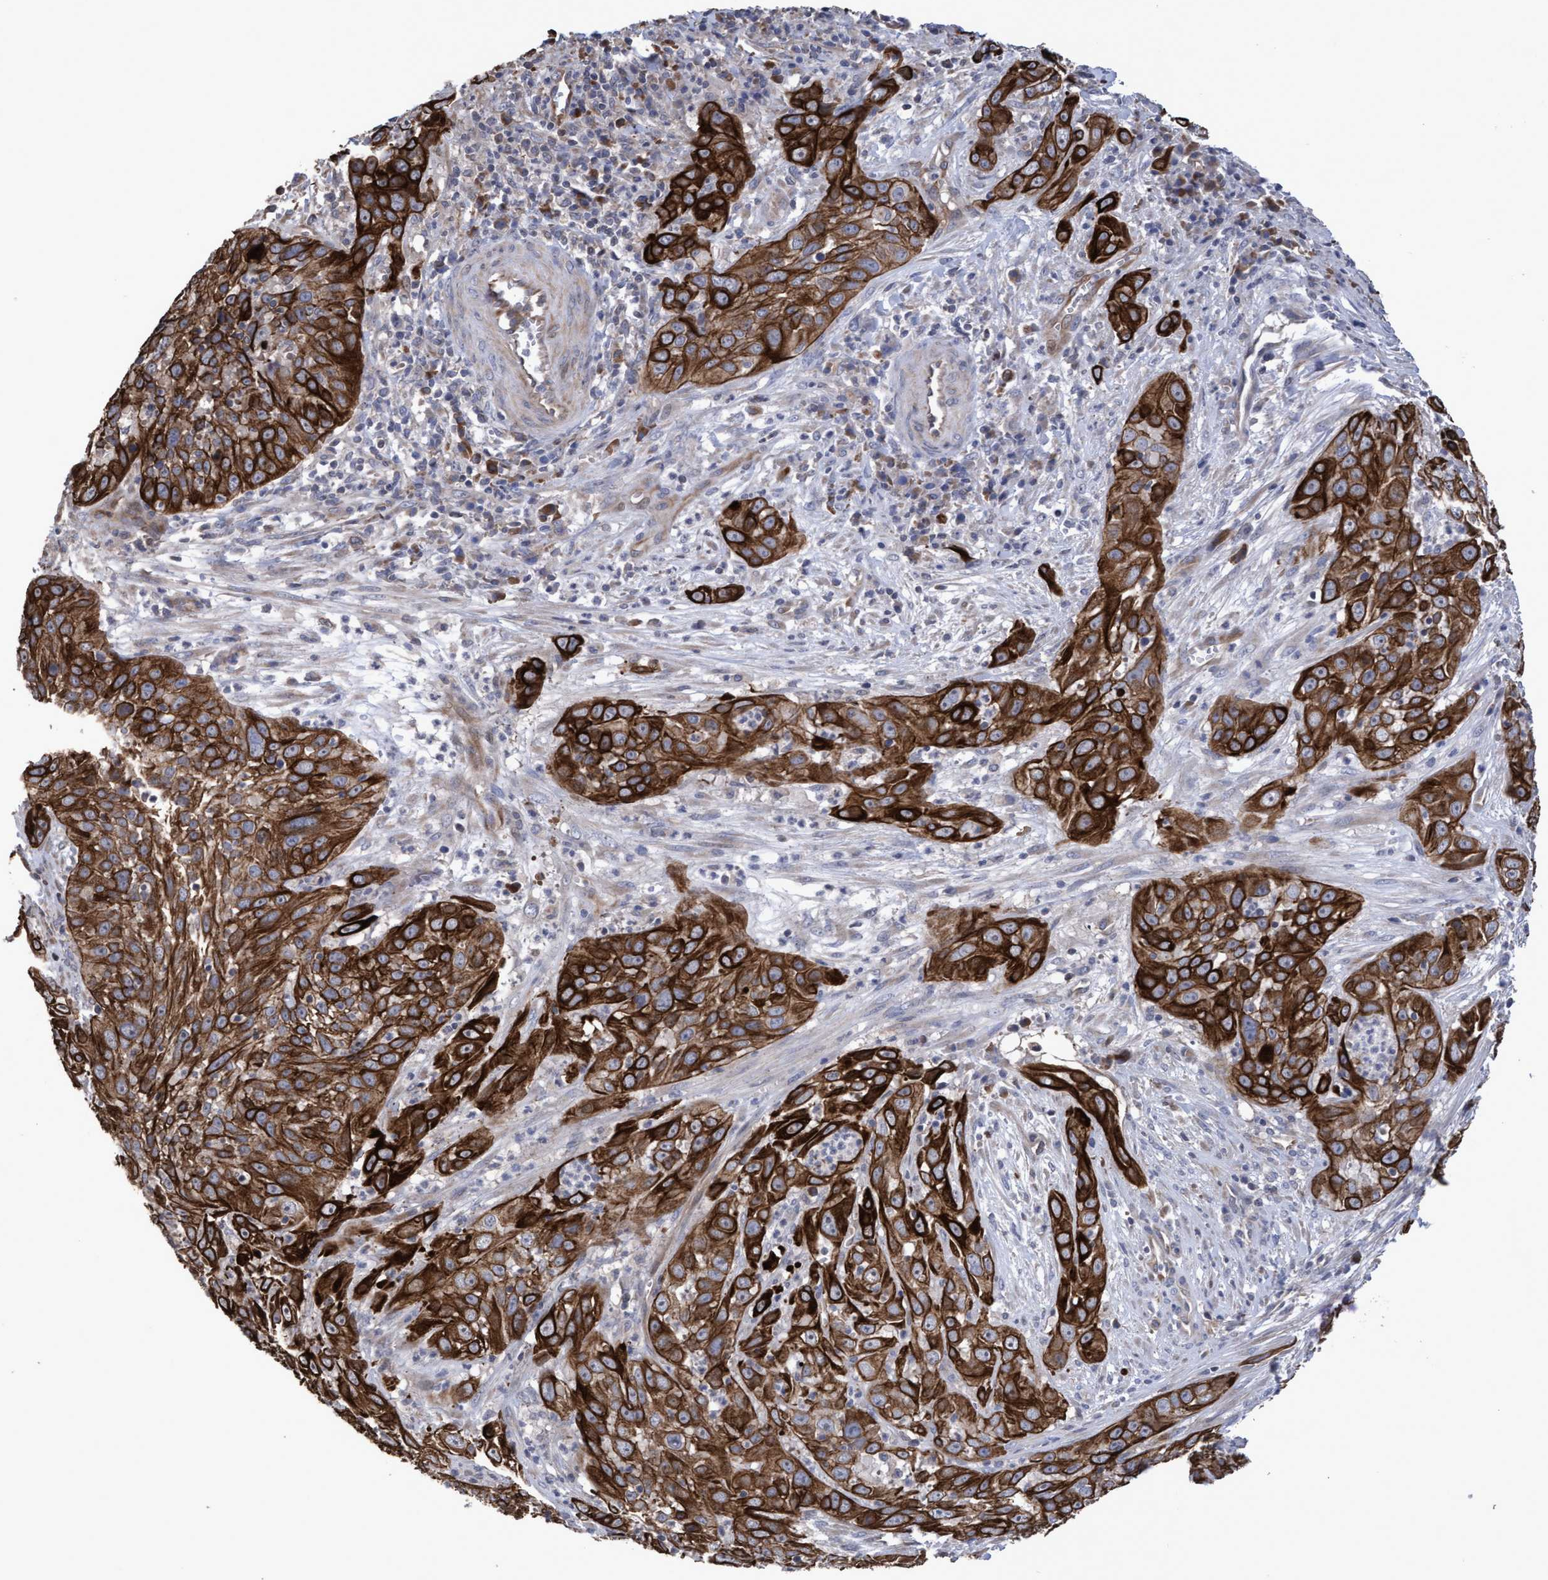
{"staining": {"intensity": "strong", "quantity": ">75%", "location": "cytoplasmic/membranous"}, "tissue": "cervical cancer", "cell_type": "Tumor cells", "image_type": "cancer", "snomed": [{"axis": "morphology", "description": "Squamous cell carcinoma, NOS"}, {"axis": "topography", "description": "Cervix"}], "caption": "Strong cytoplasmic/membranous expression is appreciated in about >75% of tumor cells in squamous cell carcinoma (cervical). (IHC, brightfield microscopy, high magnification).", "gene": "KRT24", "patient": {"sex": "female", "age": 32}}